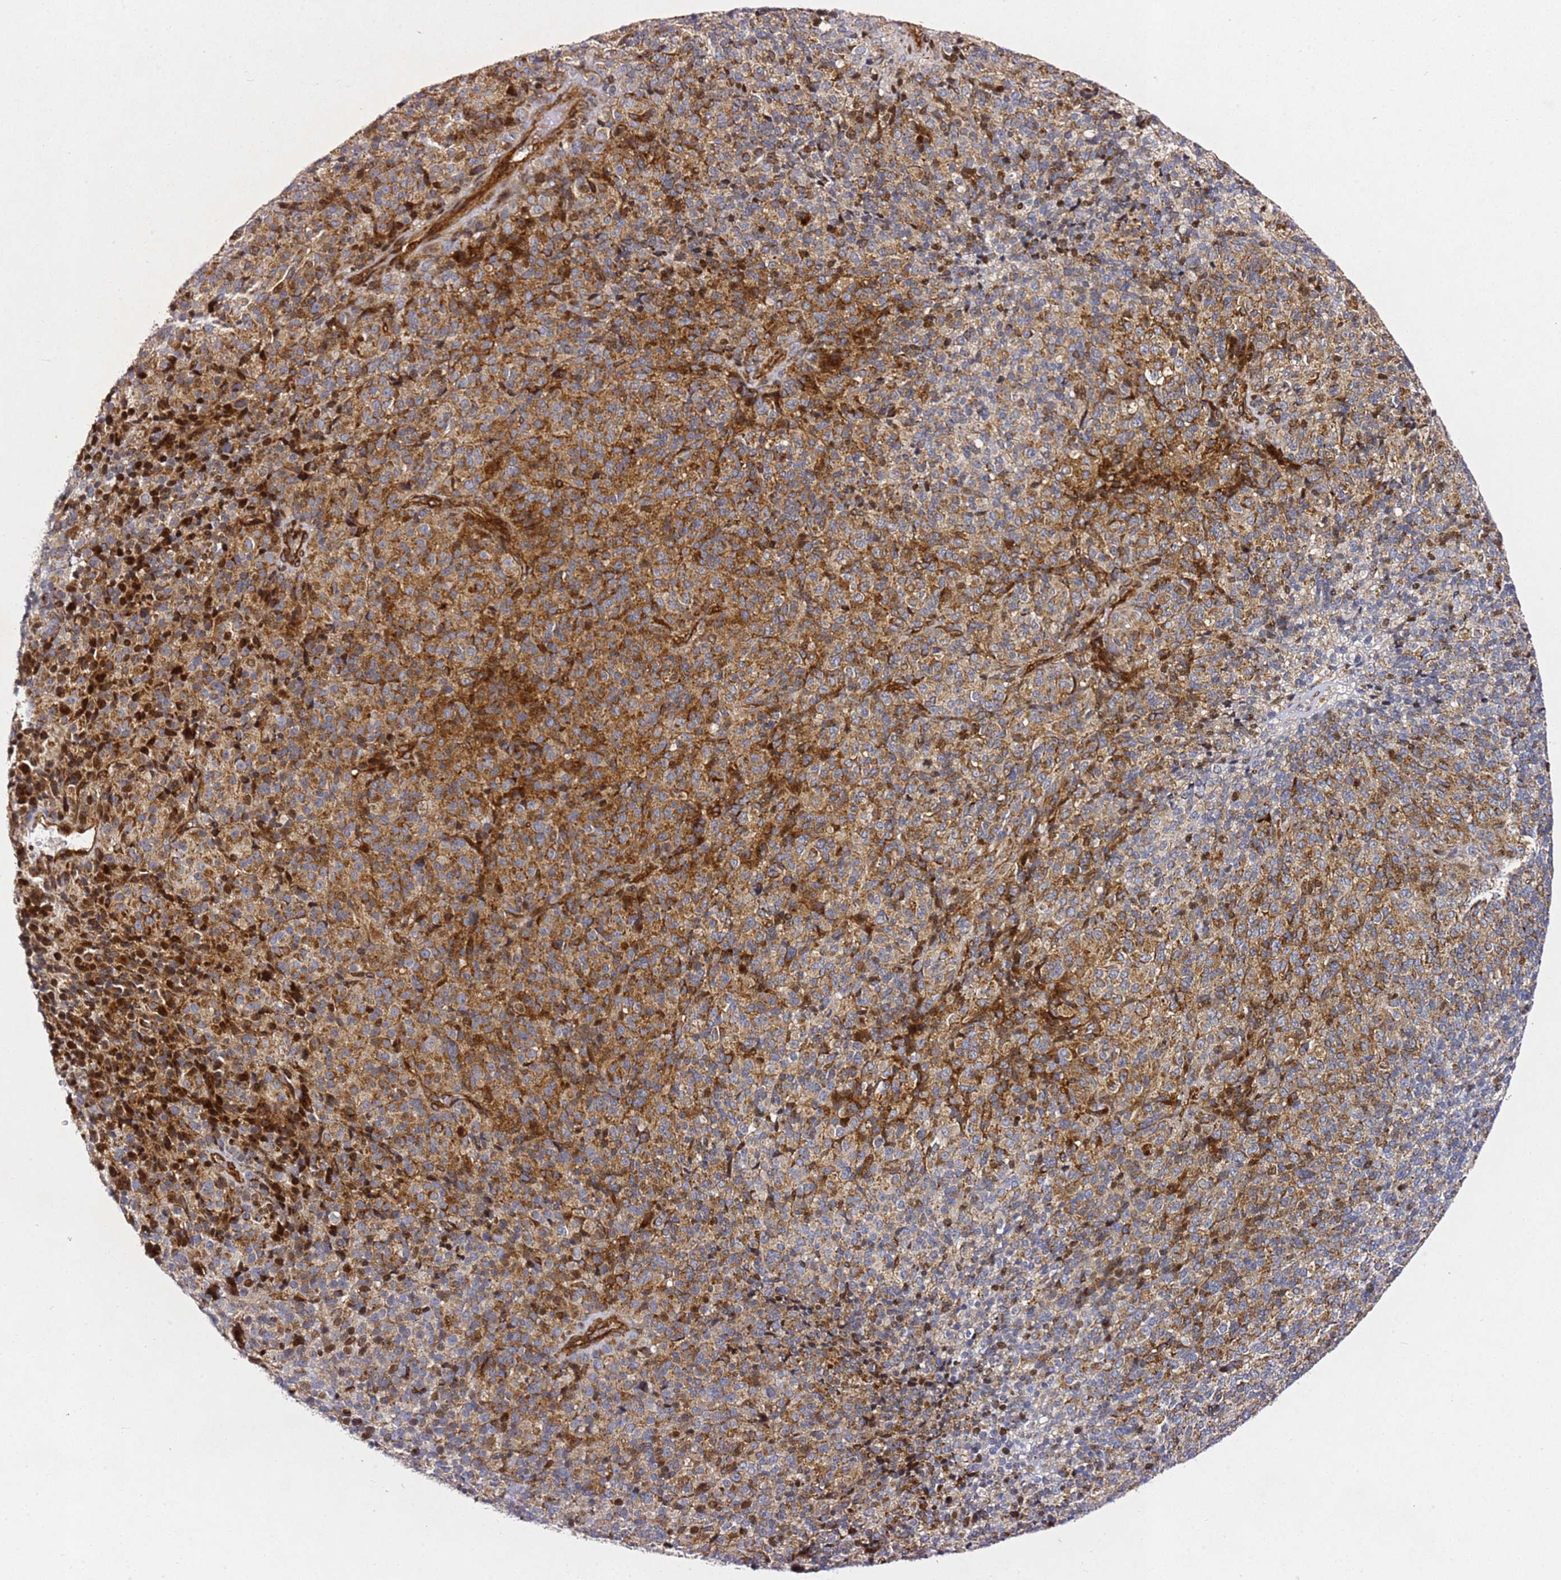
{"staining": {"intensity": "moderate", "quantity": "25%-75%", "location": "cytoplasmic/membranous"}, "tissue": "melanoma", "cell_type": "Tumor cells", "image_type": "cancer", "snomed": [{"axis": "morphology", "description": "Malignant melanoma, Metastatic site"}, {"axis": "topography", "description": "Brain"}], "caption": "Immunohistochemistry (IHC) staining of malignant melanoma (metastatic site), which displays medium levels of moderate cytoplasmic/membranous staining in about 25%-75% of tumor cells indicating moderate cytoplasmic/membranous protein staining. The staining was performed using DAB (3,3'-diaminobenzidine) (brown) for protein detection and nuclei were counterstained in hematoxylin (blue).", "gene": "ZNF296", "patient": {"sex": "female", "age": 56}}